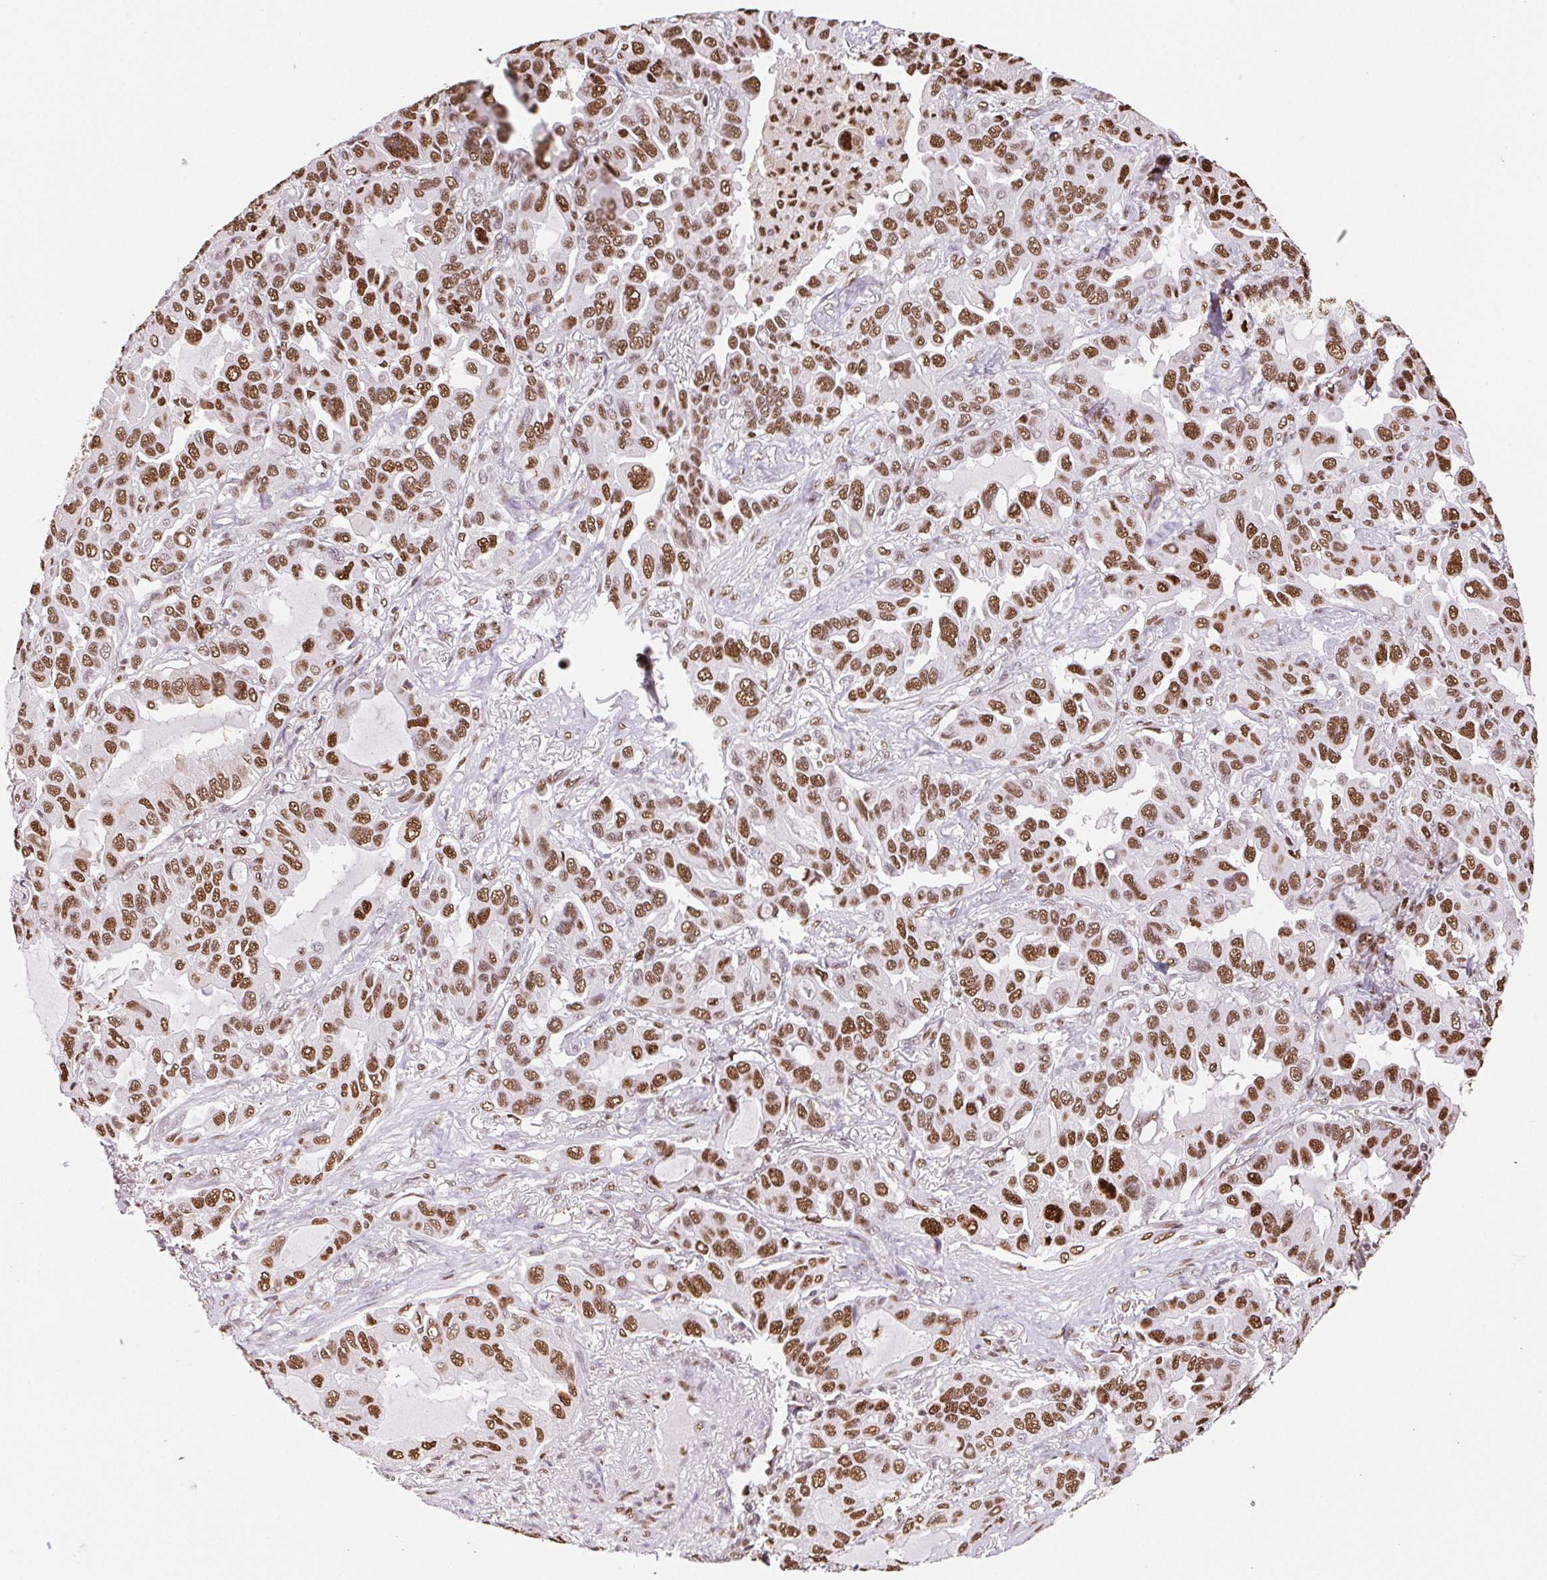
{"staining": {"intensity": "moderate", "quantity": ">75%", "location": "nuclear"}, "tissue": "lung cancer", "cell_type": "Tumor cells", "image_type": "cancer", "snomed": [{"axis": "morphology", "description": "Adenocarcinoma, NOS"}, {"axis": "topography", "description": "Lung"}], "caption": "Protein expression analysis of human lung cancer (adenocarcinoma) reveals moderate nuclear staining in approximately >75% of tumor cells.", "gene": "SET", "patient": {"sex": "male", "age": 64}}